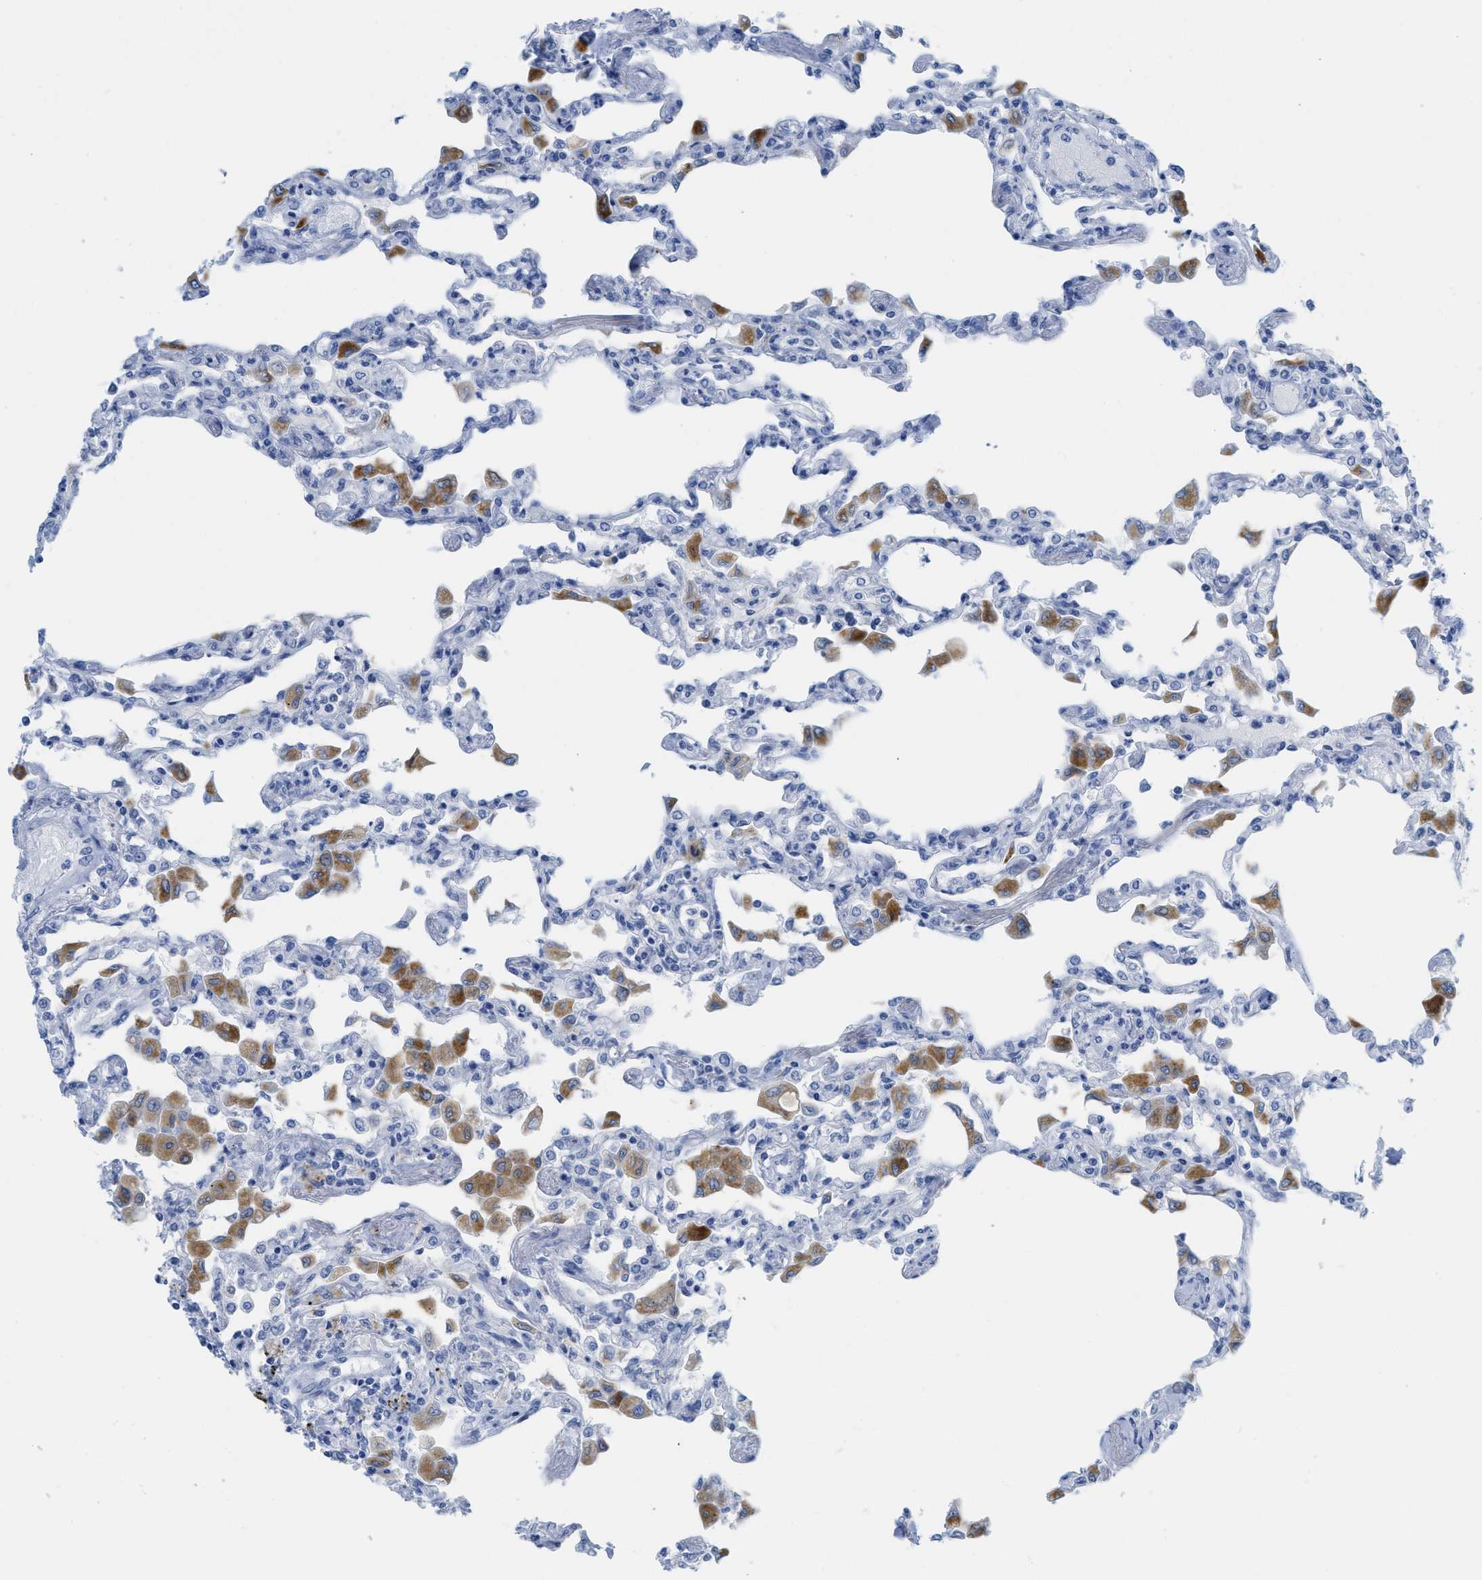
{"staining": {"intensity": "negative", "quantity": "none", "location": "none"}, "tissue": "lung", "cell_type": "Alveolar cells", "image_type": "normal", "snomed": [{"axis": "morphology", "description": "Normal tissue, NOS"}, {"axis": "topography", "description": "Bronchus"}, {"axis": "topography", "description": "Lung"}], "caption": "An immunohistochemistry photomicrograph of benign lung is shown. There is no staining in alveolar cells of lung. (Immunohistochemistry, brightfield microscopy, high magnification).", "gene": "WDR4", "patient": {"sex": "female", "age": 49}}